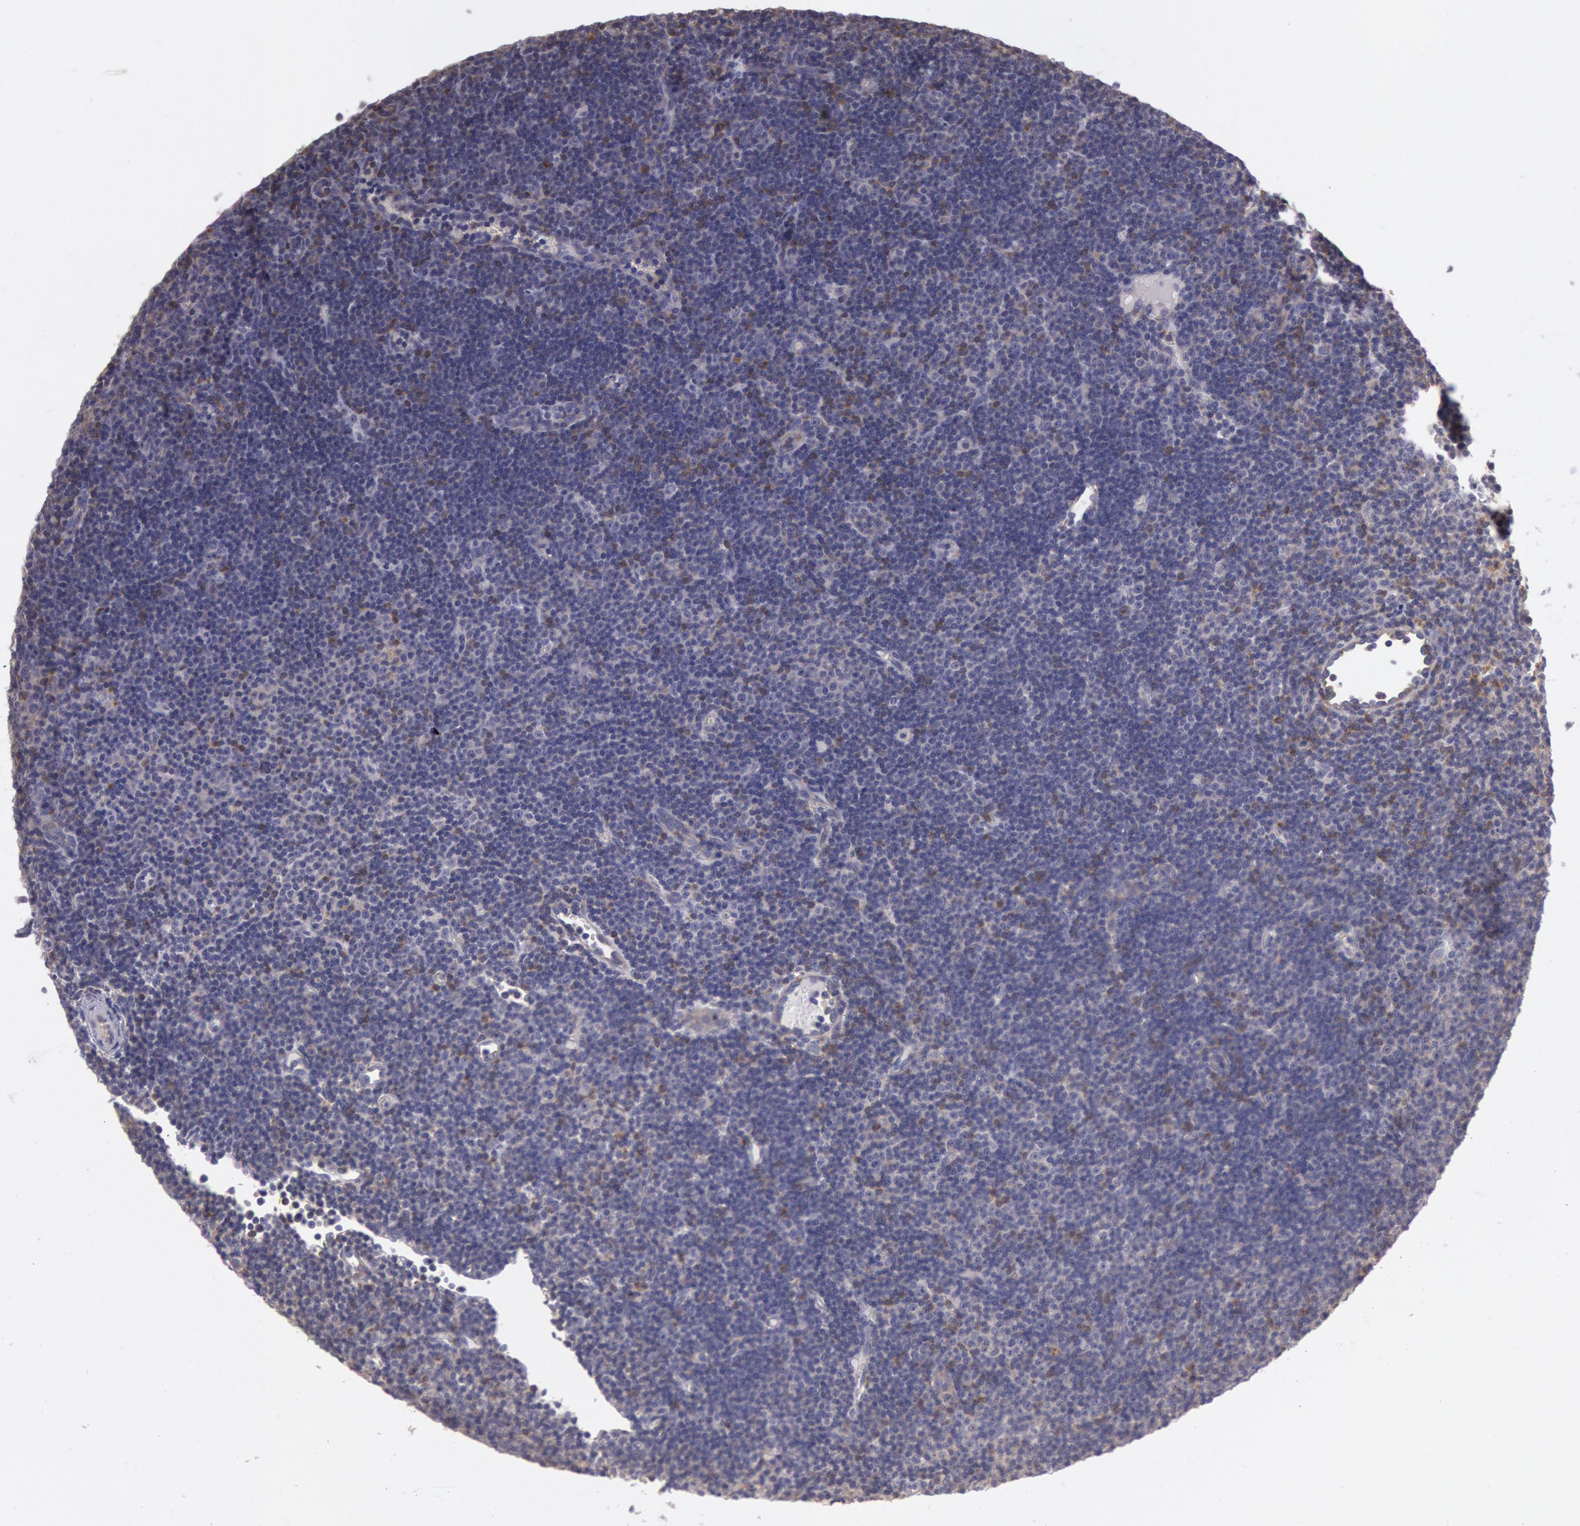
{"staining": {"intensity": "weak", "quantity": "<25%", "location": "cytoplasmic/membranous"}, "tissue": "lymphoma", "cell_type": "Tumor cells", "image_type": "cancer", "snomed": [{"axis": "morphology", "description": "Malignant lymphoma, non-Hodgkin's type, Low grade"}, {"axis": "topography", "description": "Lymph node"}], "caption": "An image of human lymphoma is negative for staining in tumor cells.", "gene": "NMT2", "patient": {"sex": "male", "age": 57}}